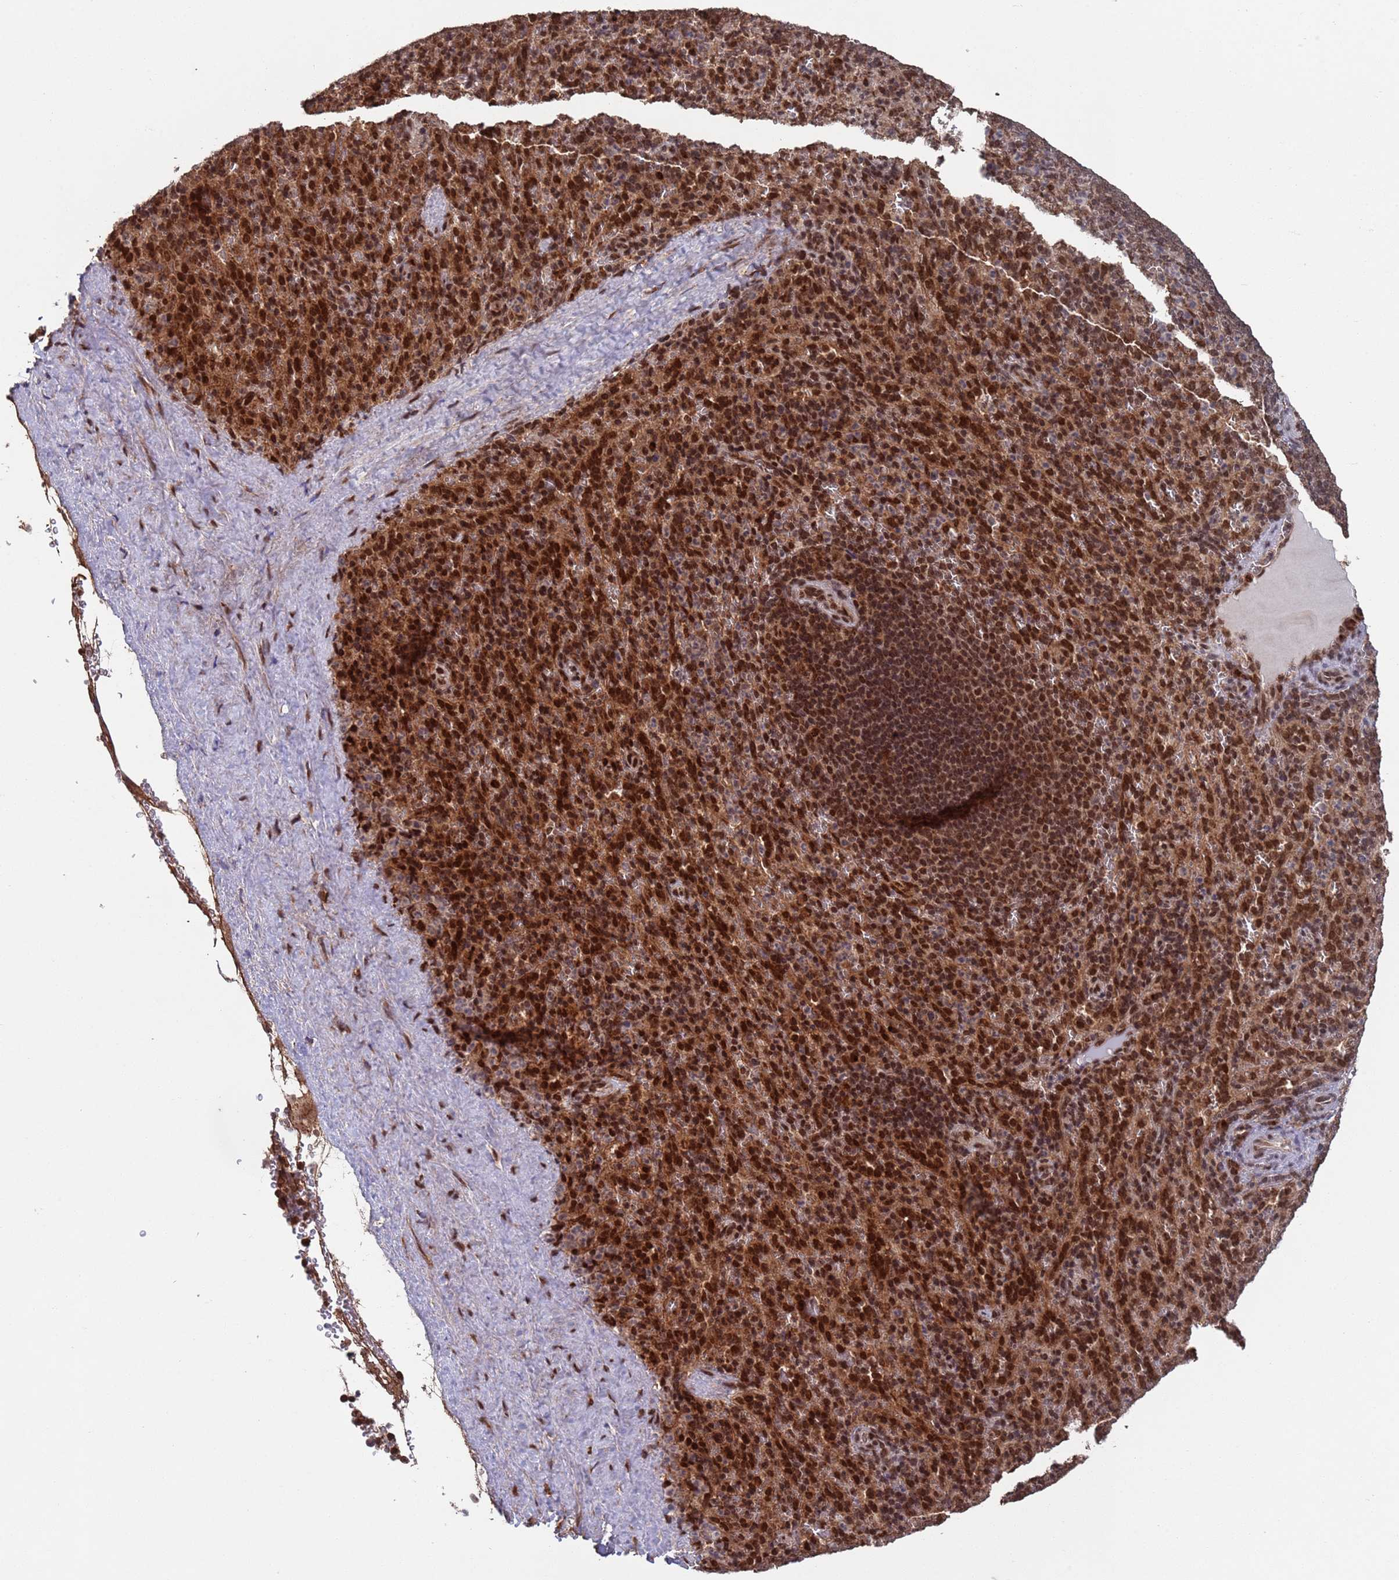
{"staining": {"intensity": "moderate", "quantity": ">75%", "location": "cytoplasmic/membranous,nuclear"}, "tissue": "spleen", "cell_type": "Cells in red pulp", "image_type": "normal", "snomed": [{"axis": "morphology", "description": "Normal tissue, NOS"}, {"axis": "topography", "description": "Spleen"}], "caption": "Cells in red pulp display medium levels of moderate cytoplasmic/membranous,nuclear staining in about >75% of cells in normal spleen. The staining is performed using DAB brown chromogen to label protein expression. The nuclei are counter-stained blue using hematoxylin.", "gene": "FUBP3", "patient": {"sex": "female", "age": 21}}